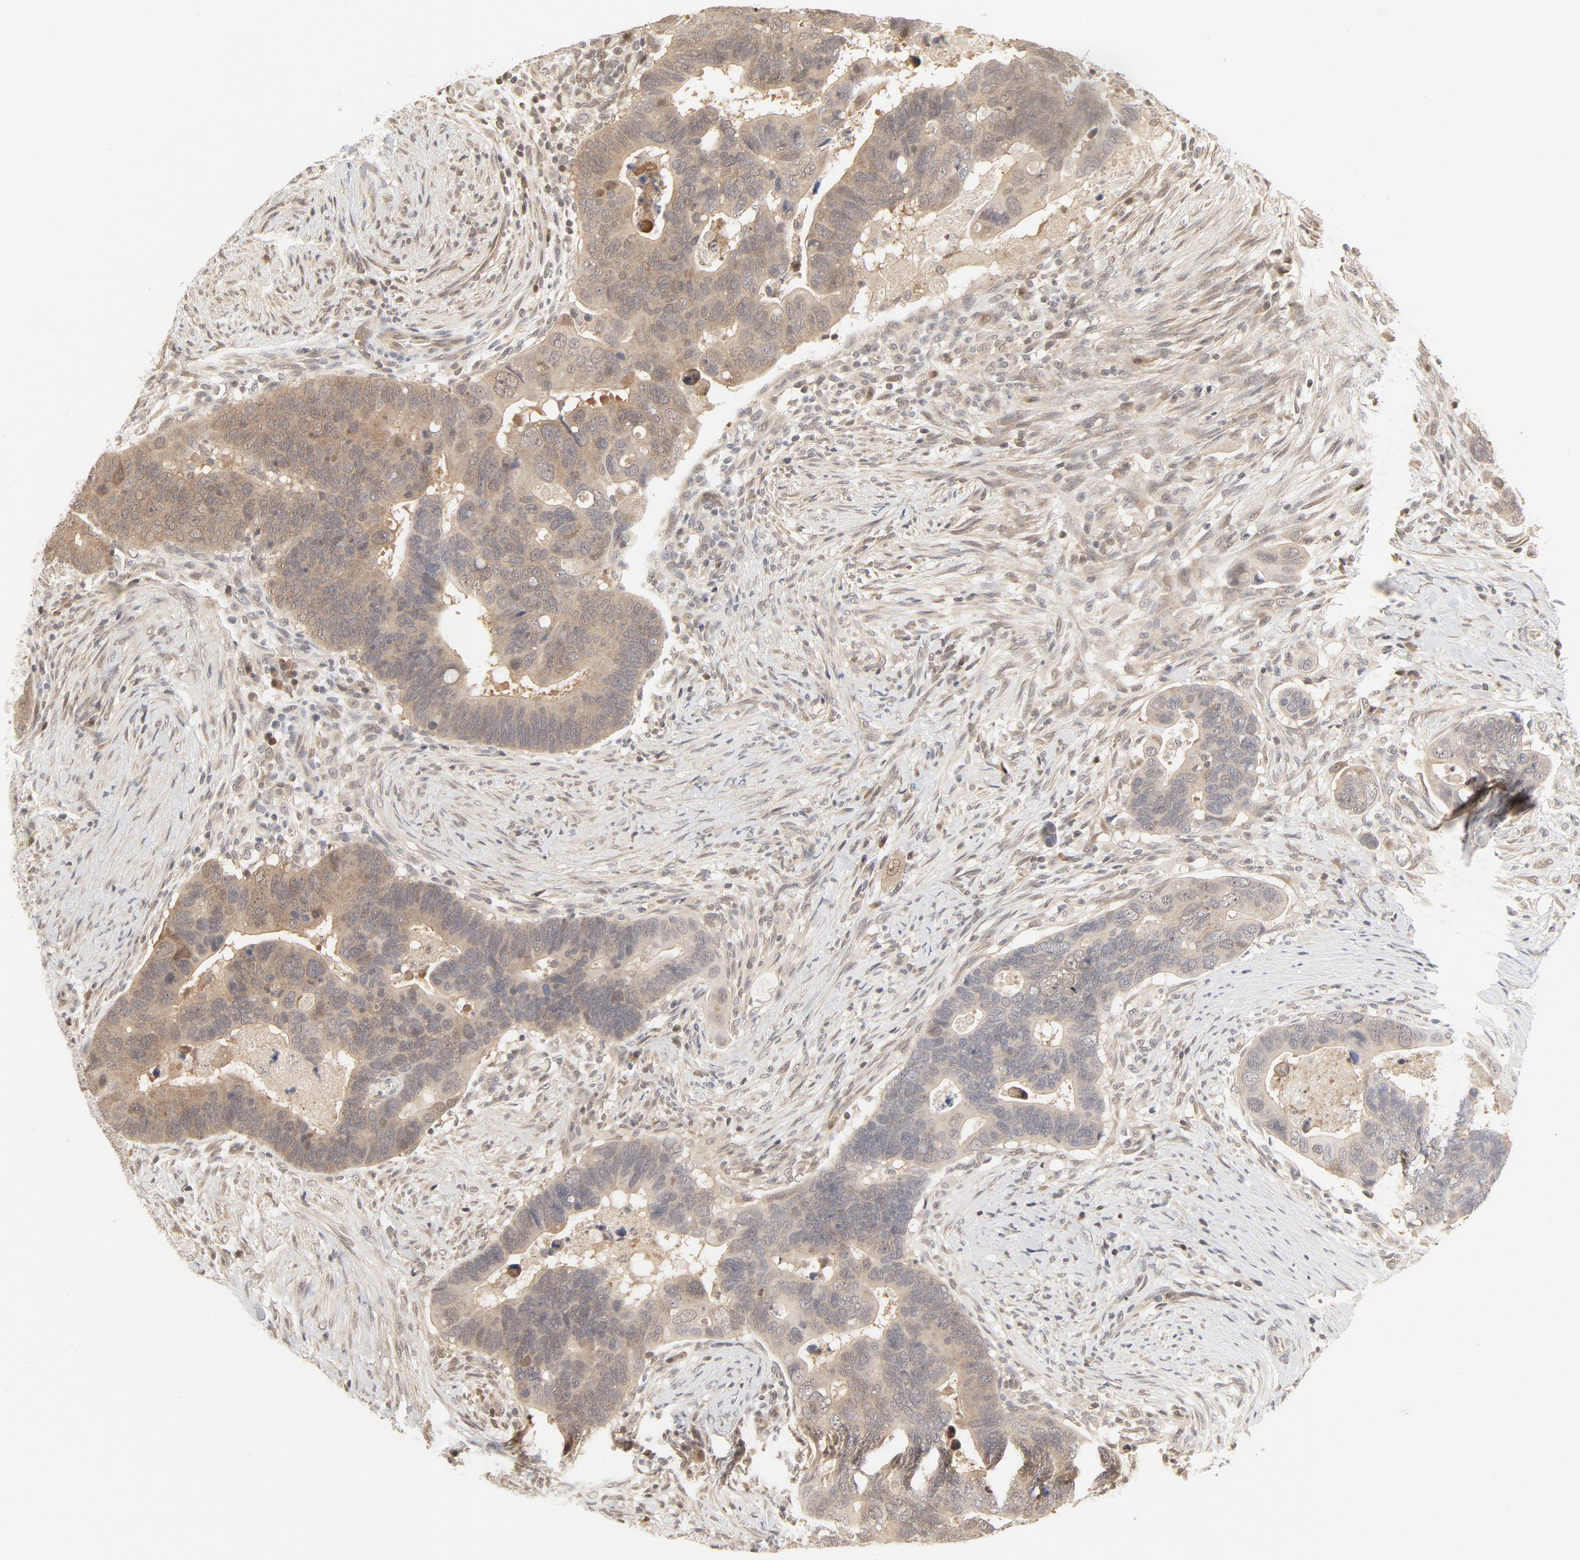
{"staining": {"intensity": "weak", "quantity": ">75%", "location": "cytoplasmic/membranous,nuclear"}, "tissue": "colorectal cancer", "cell_type": "Tumor cells", "image_type": "cancer", "snomed": [{"axis": "morphology", "description": "Adenocarcinoma, NOS"}, {"axis": "topography", "description": "Rectum"}], "caption": "Immunohistochemistry histopathology image of neoplastic tissue: human colorectal cancer (adenocarcinoma) stained using immunohistochemistry reveals low levels of weak protein expression localized specifically in the cytoplasmic/membranous and nuclear of tumor cells, appearing as a cytoplasmic/membranous and nuclear brown color.", "gene": "NEDD8", "patient": {"sex": "male", "age": 53}}